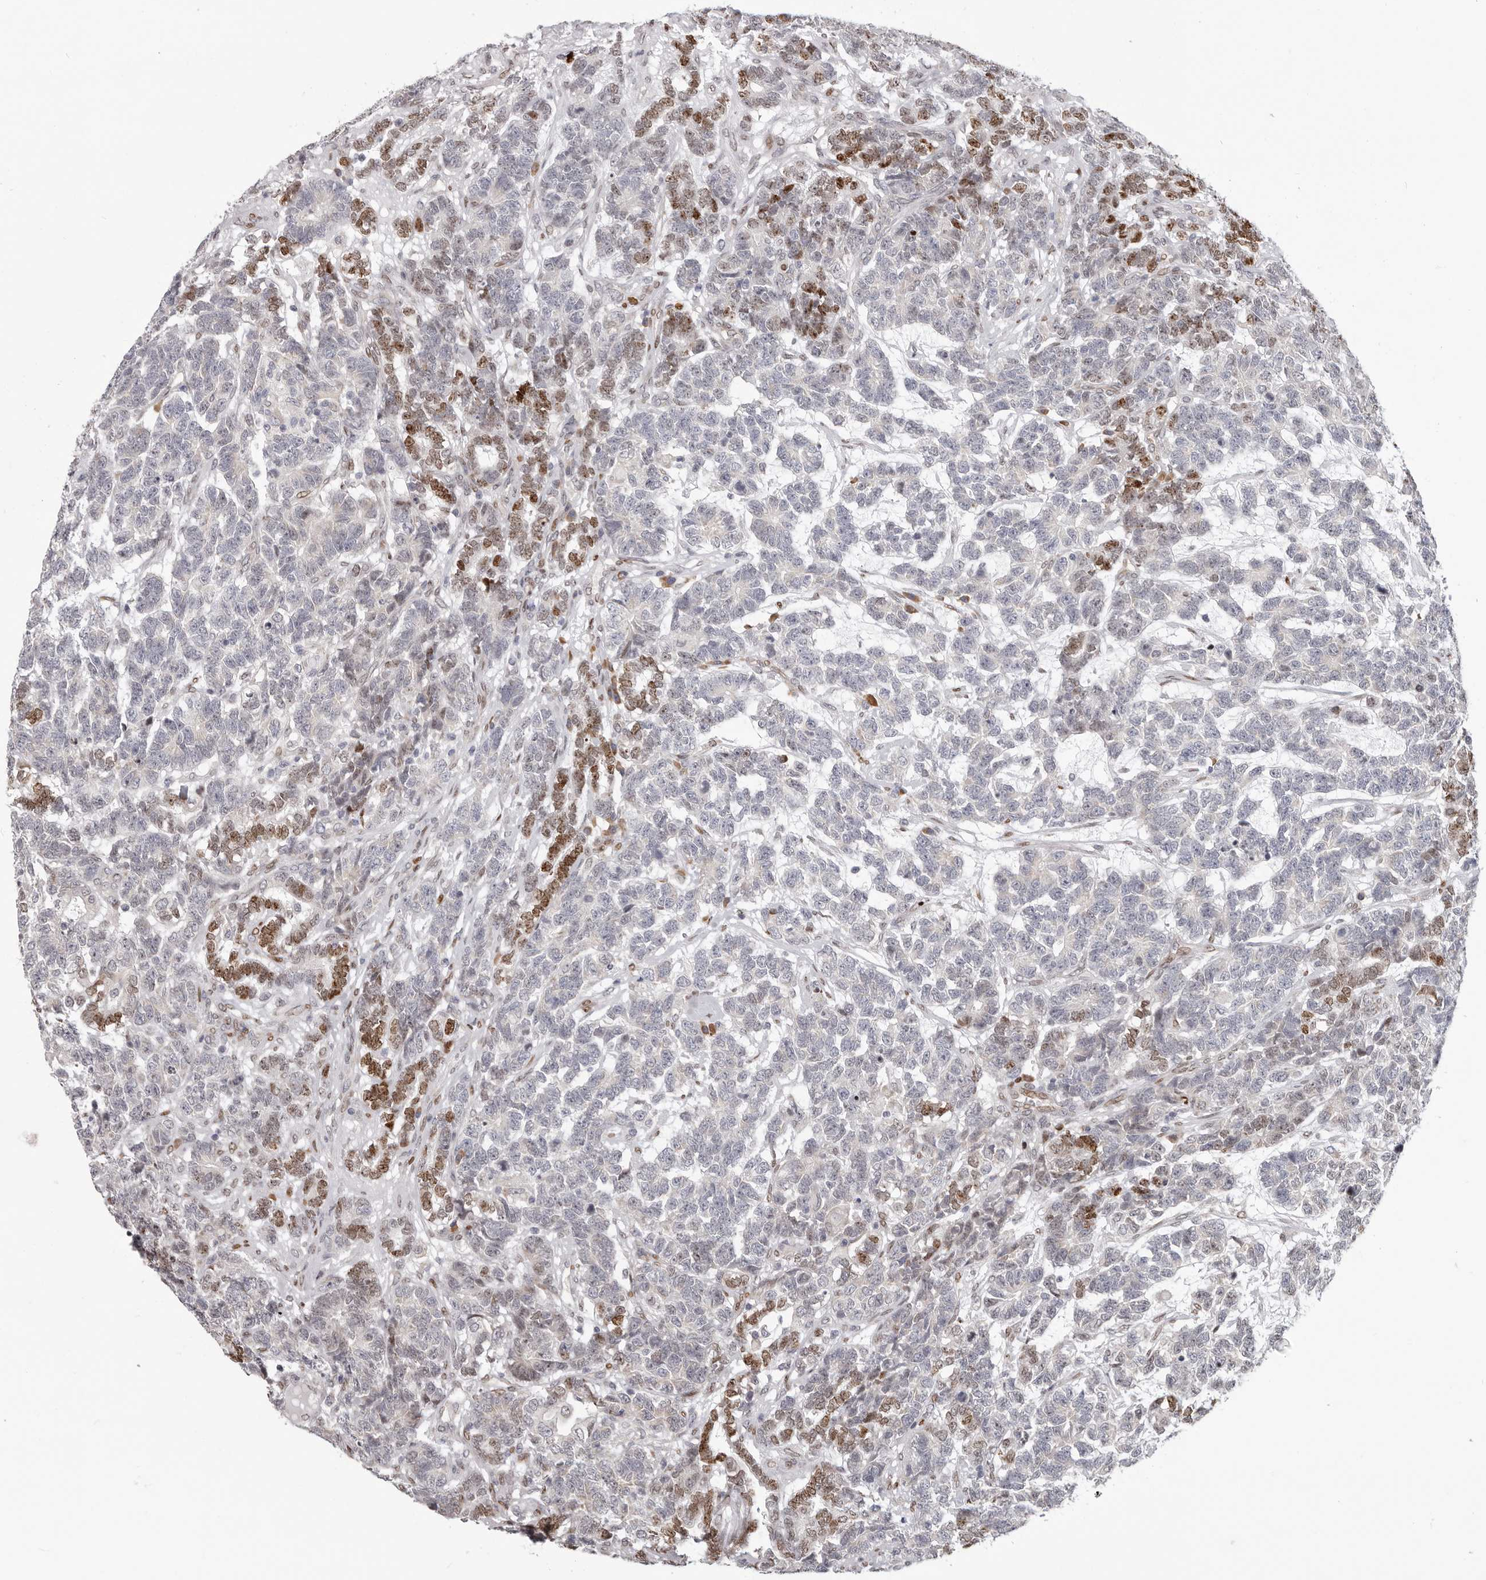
{"staining": {"intensity": "moderate", "quantity": "<25%", "location": "nuclear"}, "tissue": "testis cancer", "cell_type": "Tumor cells", "image_type": "cancer", "snomed": [{"axis": "morphology", "description": "Carcinoma, Embryonal, NOS"}, {"axis": "topography", "description": "Testis"}], "caption": "High-power microscopy captured an immunohistochemistry image of testis cancer (embryonal carcinoma), revealing moderate nuclear expression in approximately <25% of tumor cells. (Stains: DAB (3,3'-diaminobenzidine) in brown, nuclei in blue, Microscopy: brightfield microscopy at high magnification).", "gene": "SRP19", "patient": {"sex": "male", "age": 26}}